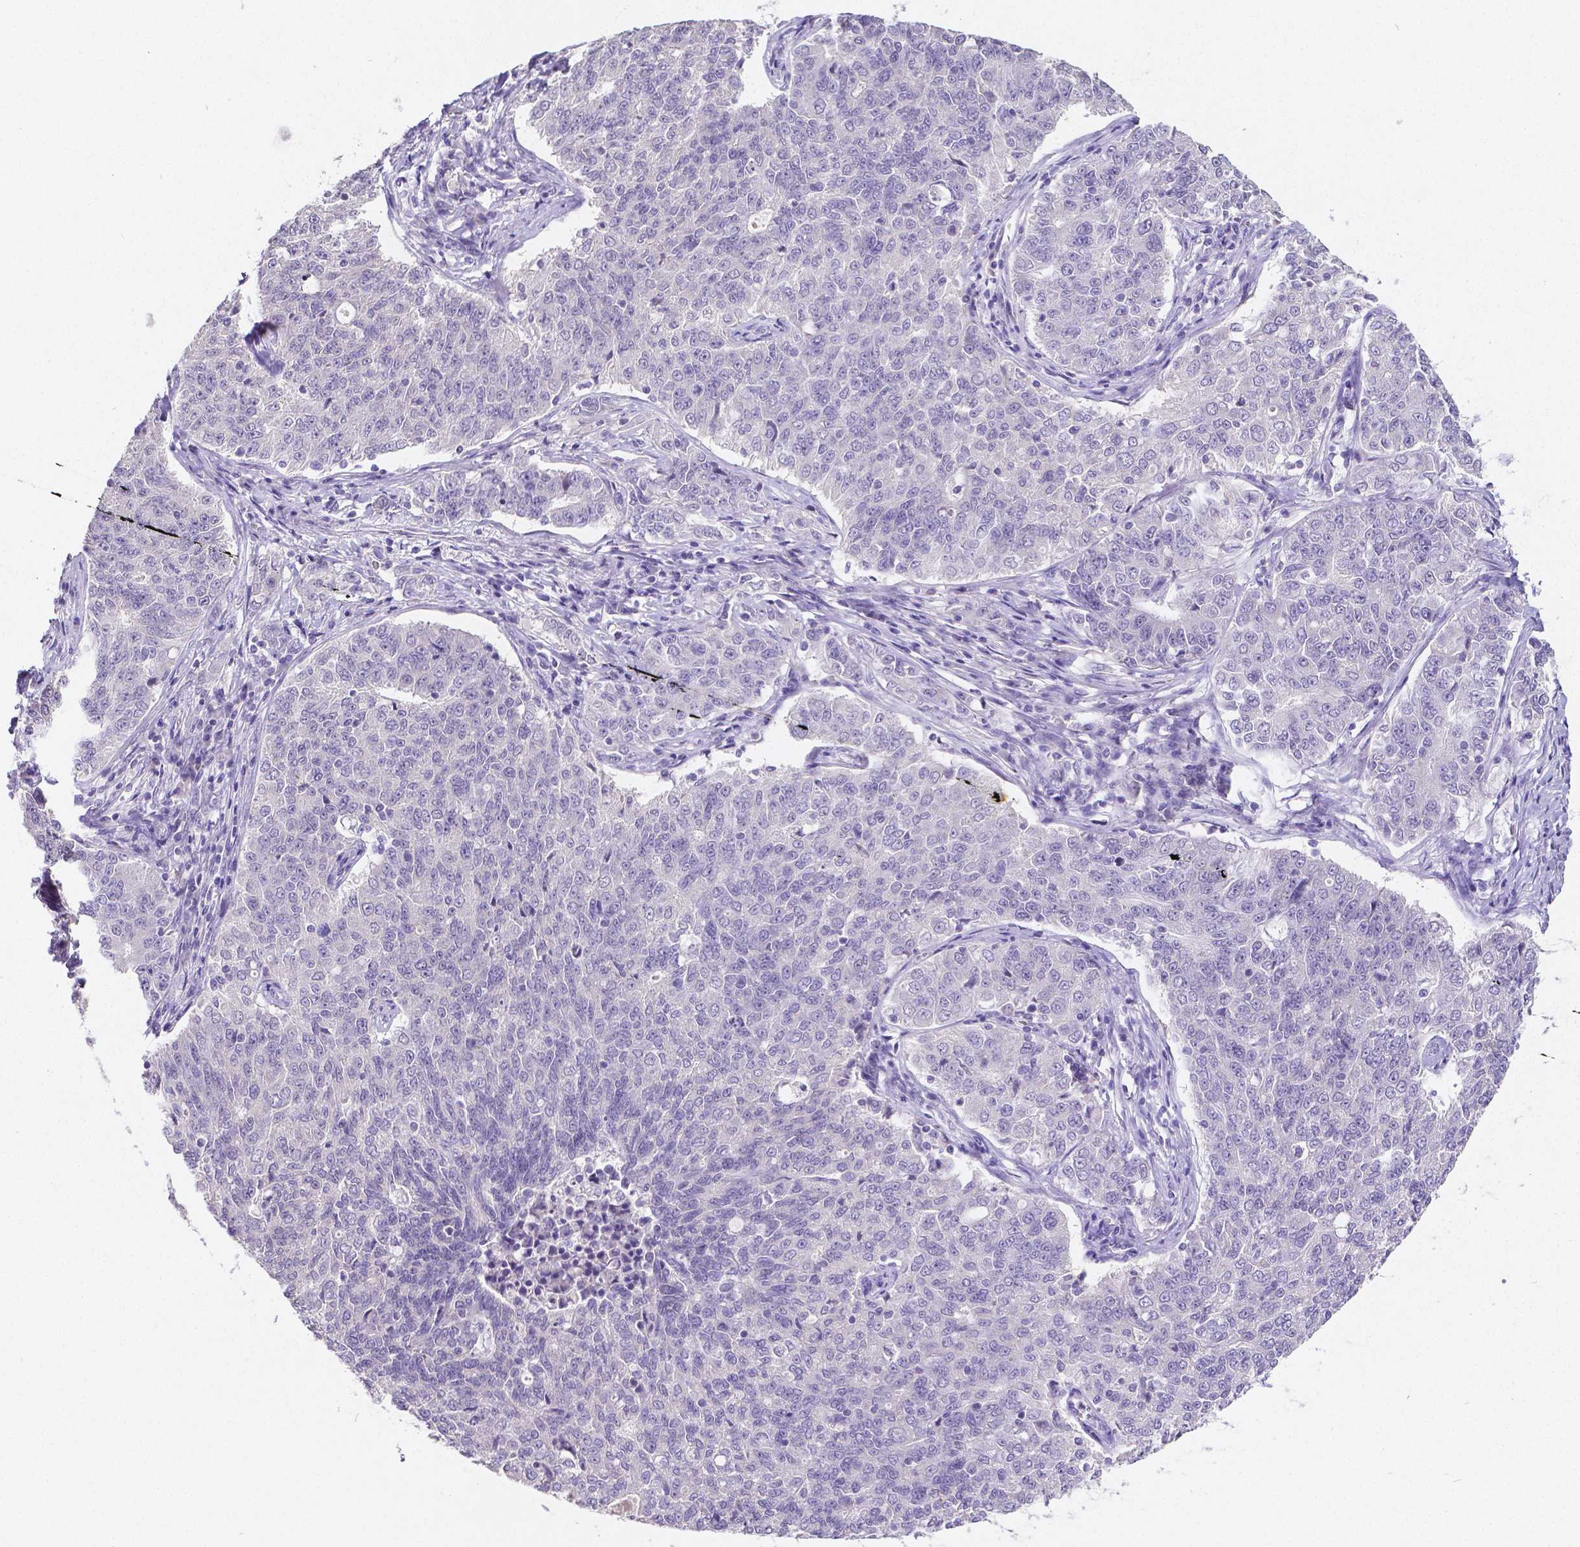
{"staining": {"intensity": "negative", "quantity": "none", "location": "none"}, "tissue": "endometrial cancer", "cell_type": "Tumor cells", "image_type": "cancer", "snomed": [{"axis": "morphology", "description": "Adenocarcinoma, NOS"}, {"axis": "topography", "description": "Endometrium"}], "caption": "High magnification brightfield microscopy of endometrial cancer stained with DAB (brown) and counterstained with hematoxylin (blue): tumor cells show no significant staining.", "gene": "SATB2", "patient": {"sex": "female", "age": 43}}